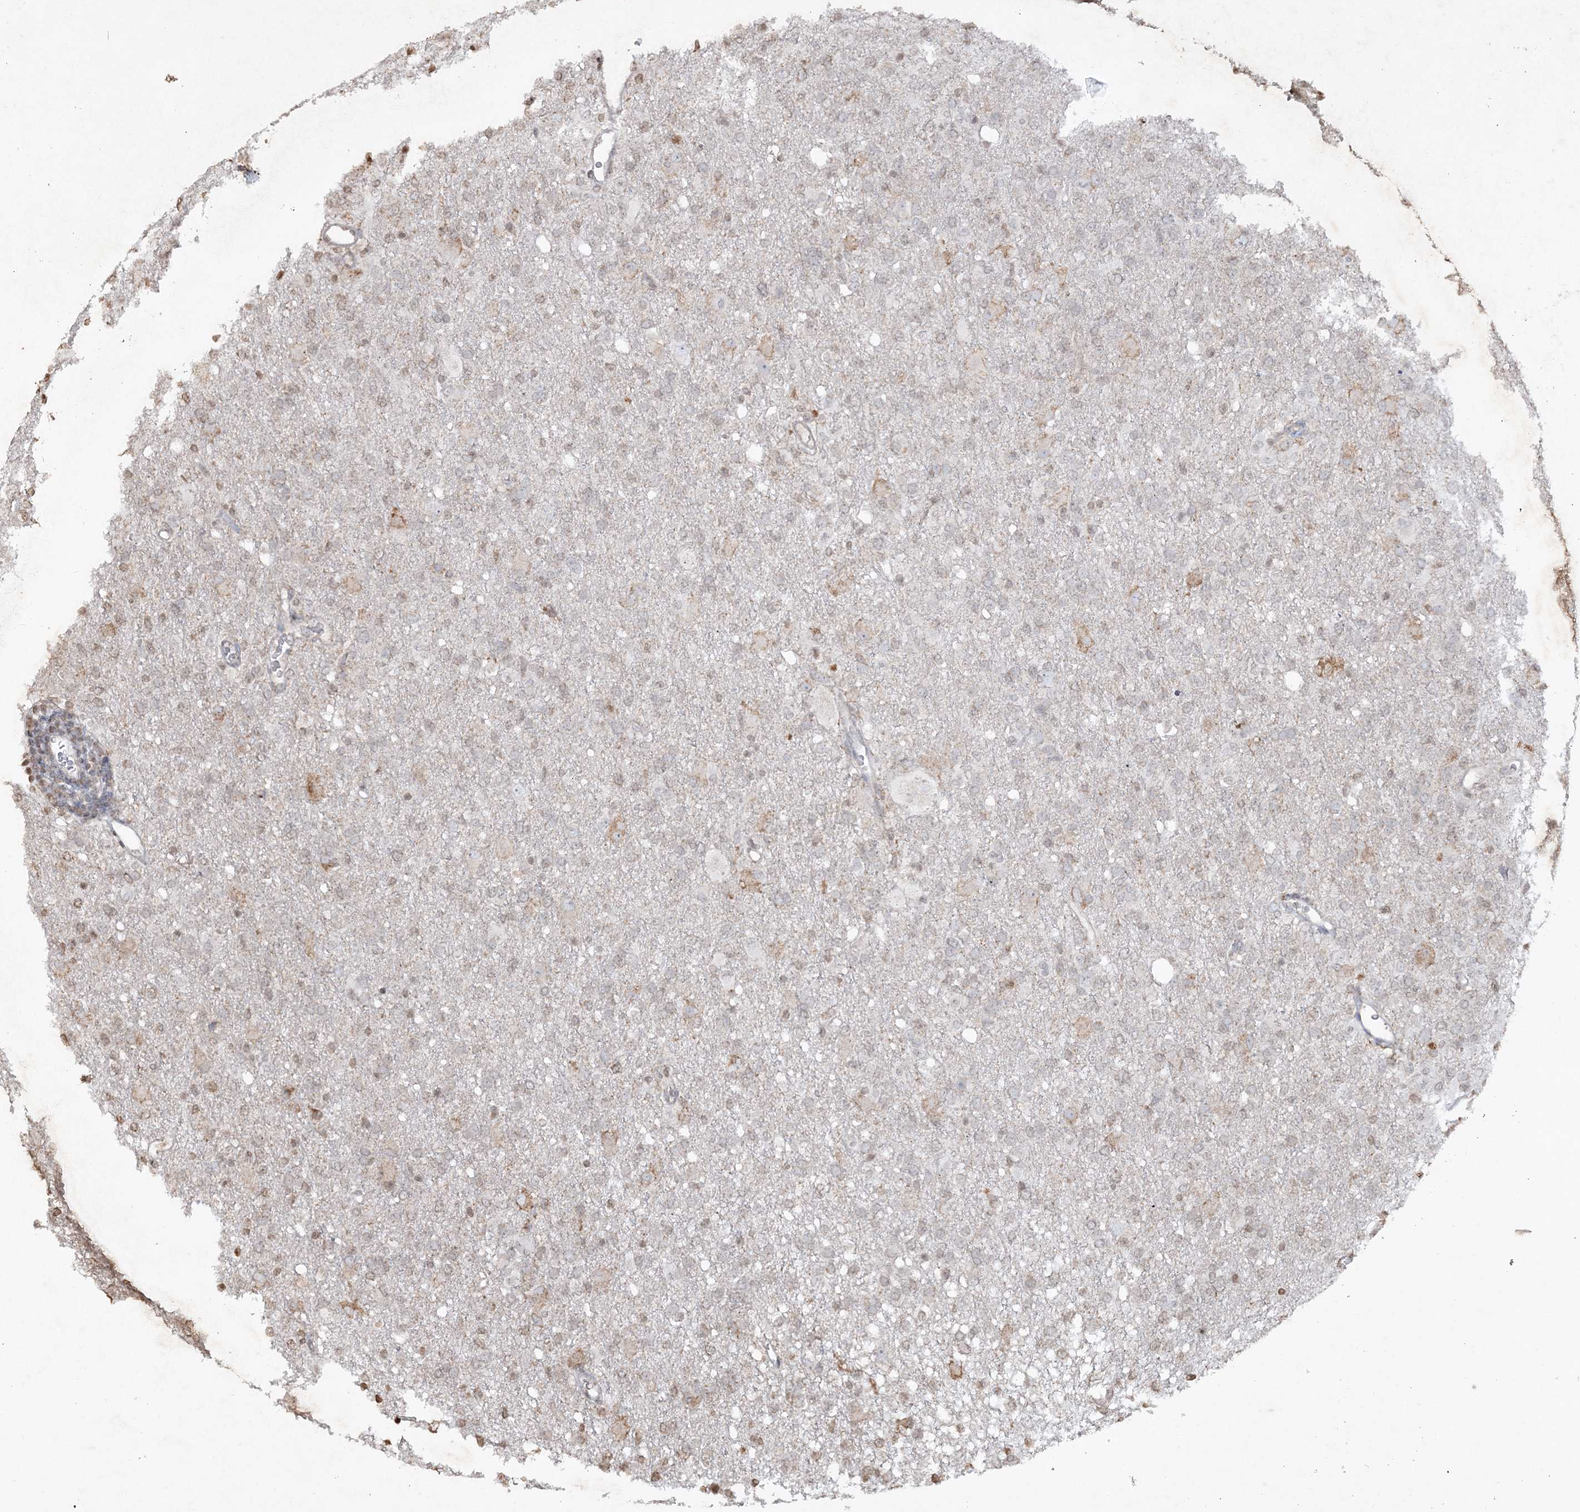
{"staining": {"intensity": "weak", "quantity": "<25%", "location": "cytoplasmic/membranous"}, "tissue": "glioma", "cell_type": "Tumor cells", "image_type": "cancer", "snomed": [{"axis": "morphology", "description": "Glioma, malignant, High grade"}, {"axis": "topography", "description": "Brain"}], "caption": "The immunohistochemistry (IHC) micrograph has no significant expression in tumor cells of glioma tissue.", "gene": "TTC7A", "patient": {"sex": "female", "age": 57}}